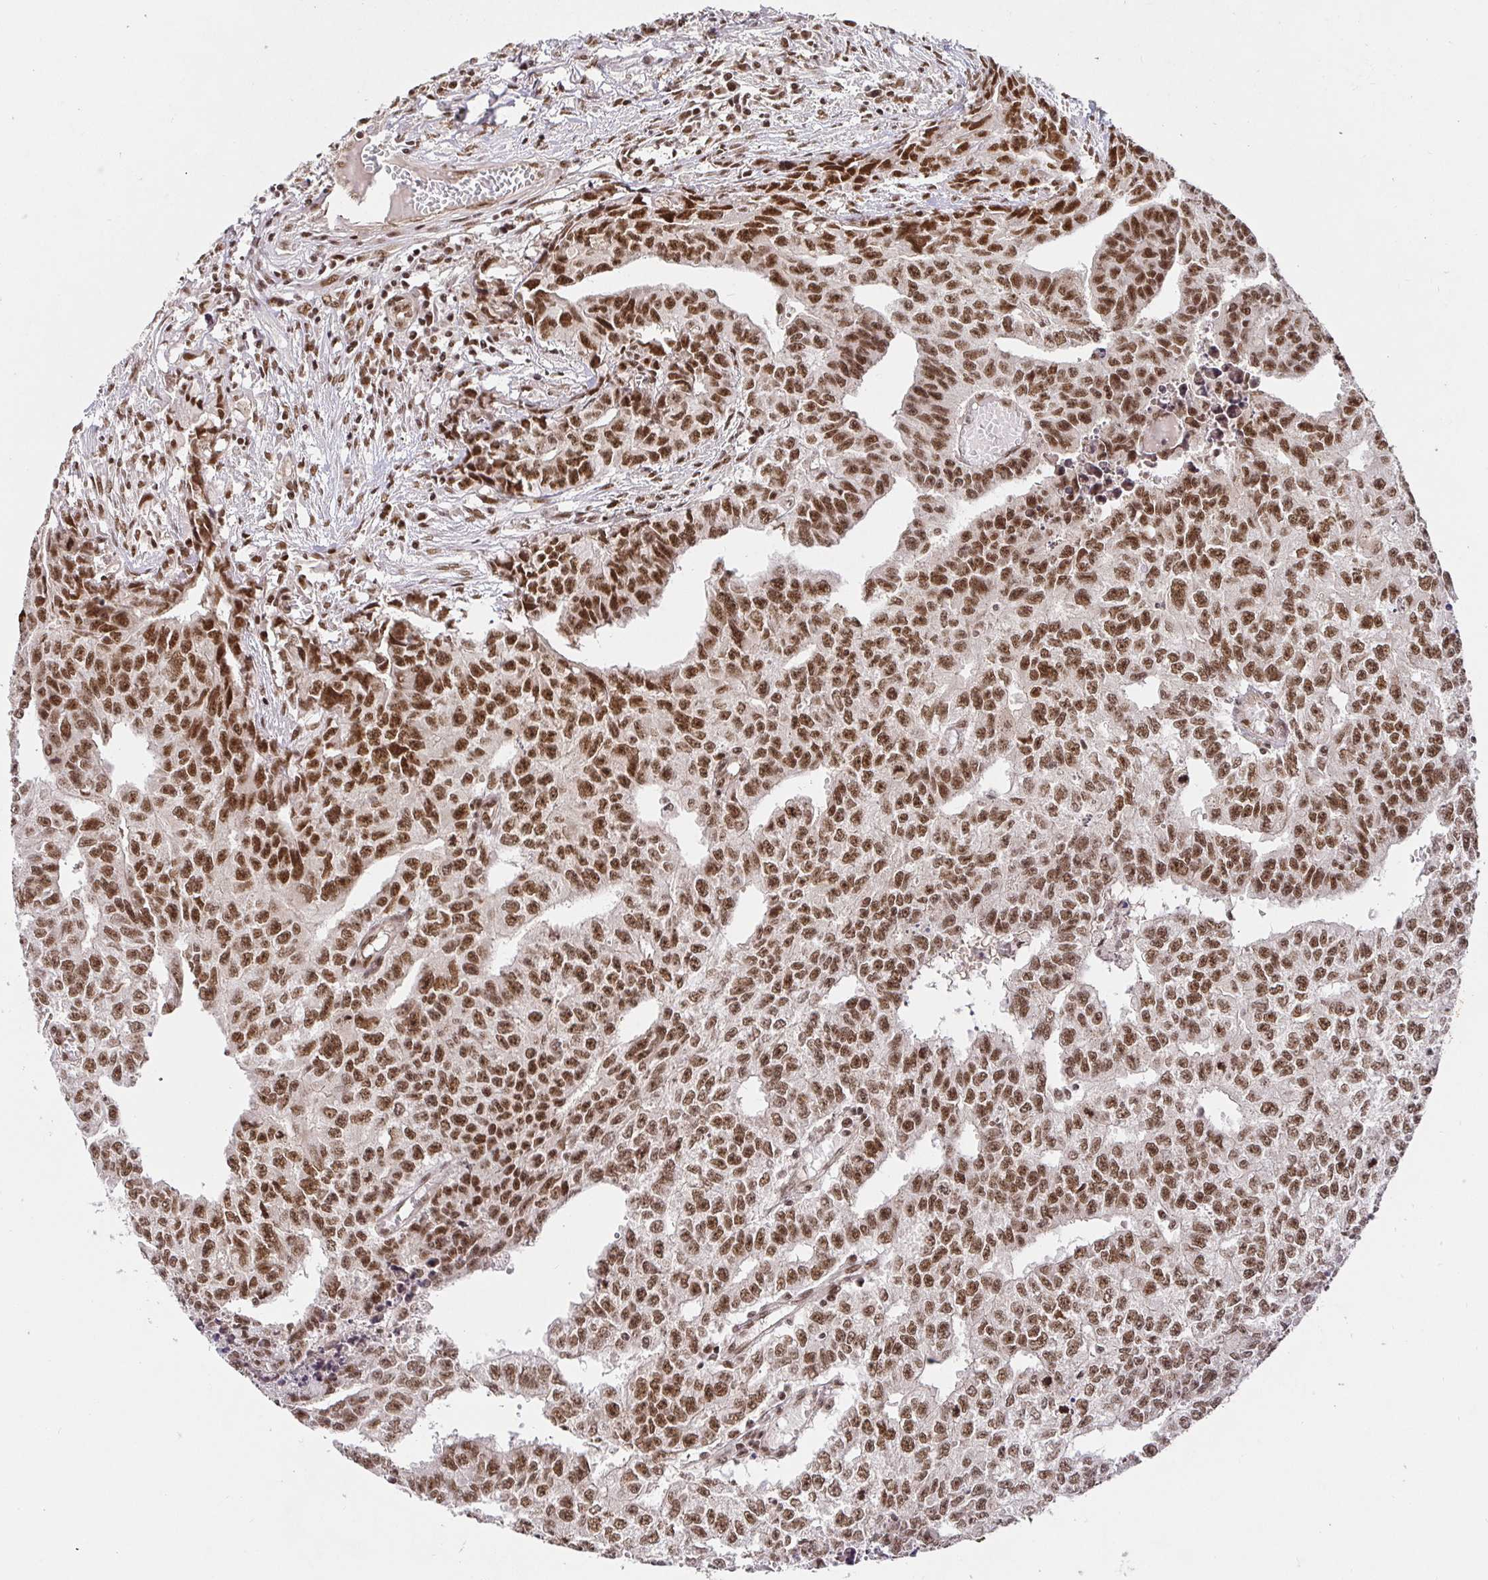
{"staining": {"intensity": "moderate", "quantity": ">75%", "location": "nuclear"}, "tissue": "testis cancer", "cell_type": "Tumor cells", "image_type": "cancer", "snomed": [{"axis": "morphology", "description": "Carcinoma, Embryonal, NOS"}, {"axis": "morphology", "description": "Teratoma, malignant, NOS"}, {"axis": "topography", "description": "Testis"}], "caption": "There is medium levels of moderate nuclear positivity in tumor cells of testis cancer, as demonstrated by immunohistochemical staining (brown color).", "gene": "USF1", "patient": {"sex": "male", "age": 24}}